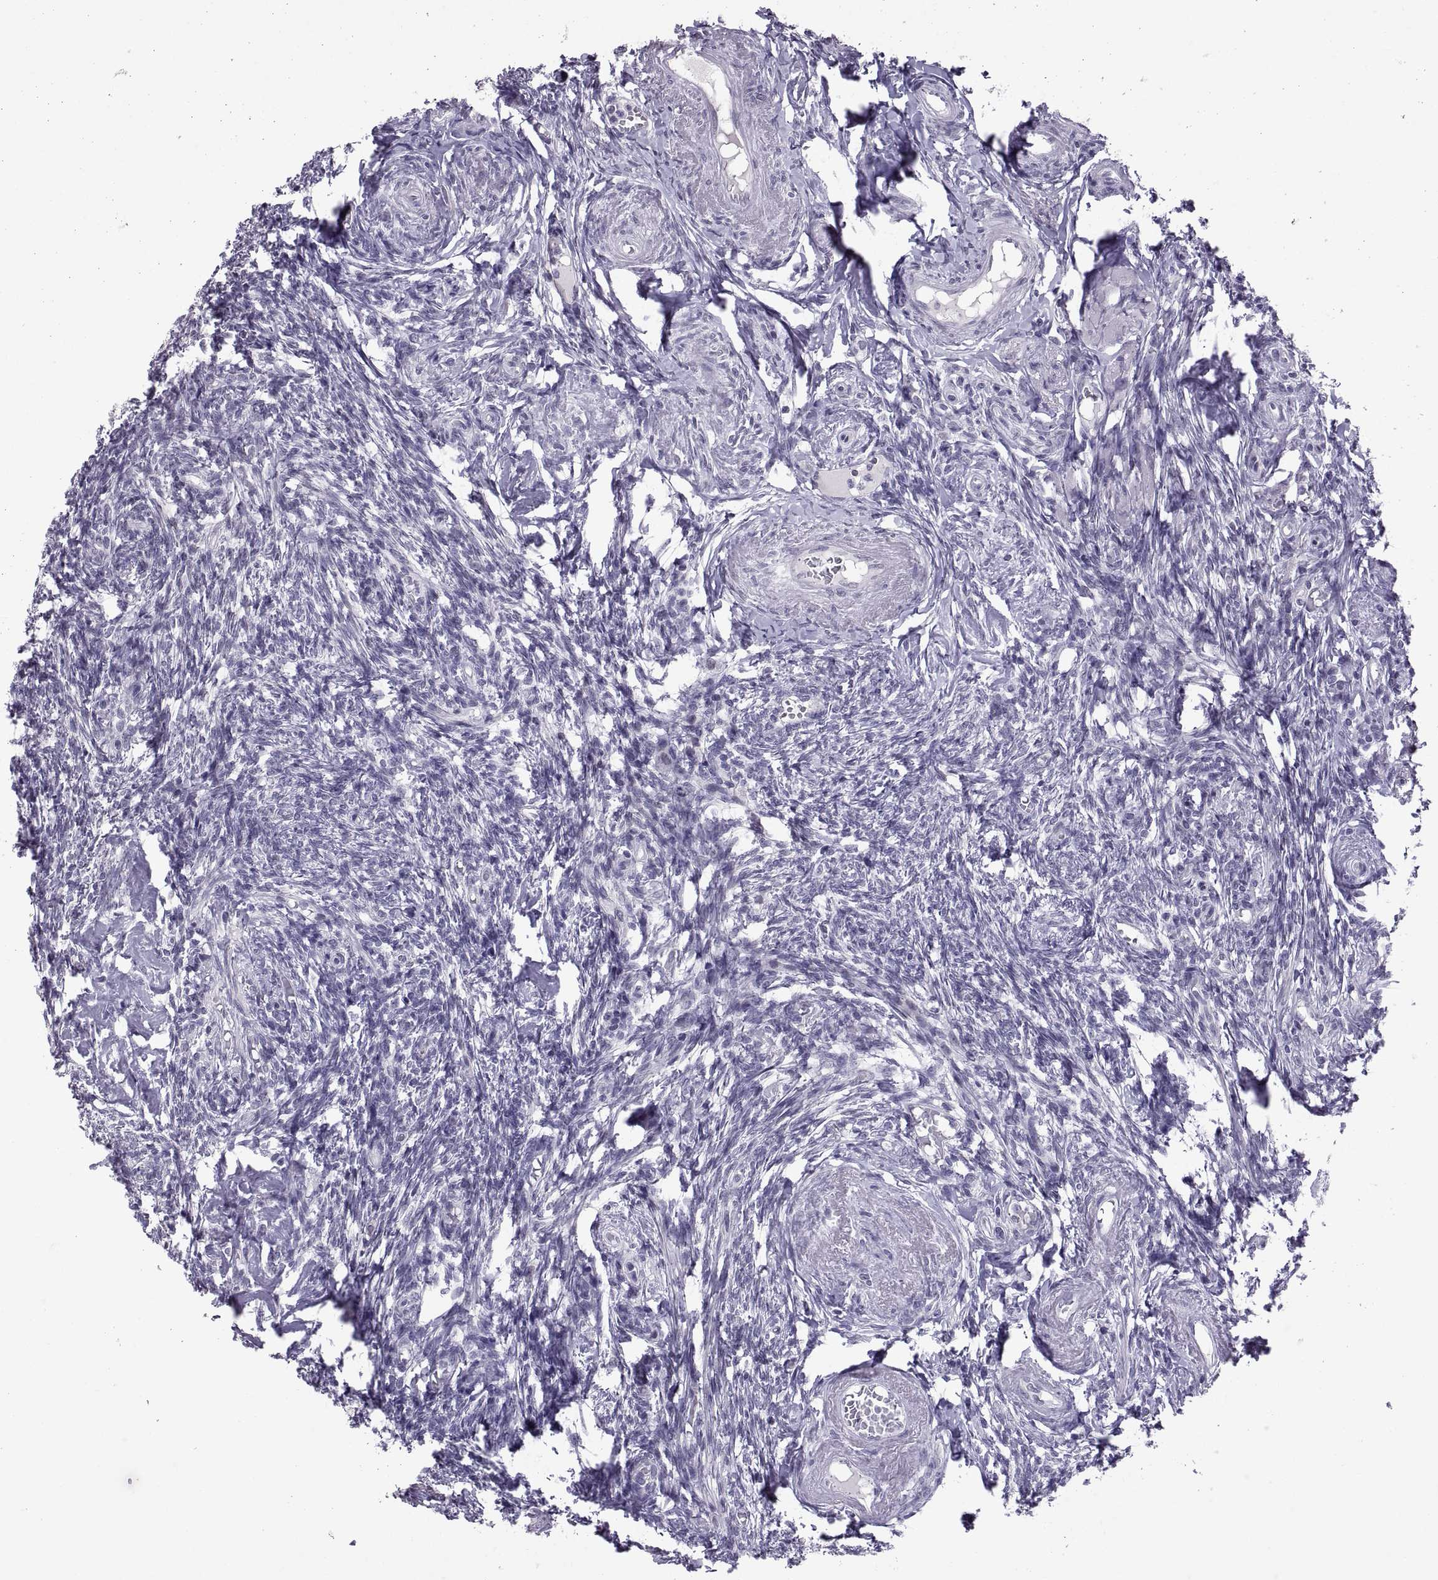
{"staining": {"intensity": "negative", "quantity": "none", "location": "none"}, "tissue": "ovary", "cell_type": "Ovarian stroma cells", "image_type": "normal", "snomed": [{"axis": "morphology", "description": "Normal tissue, NOS"}, {"axis": "topography", "description": "Ovary"}], "caption": "Ovary stained for a protein using IHC exhibits no positivity ovarian stroma cells.", "gene": "KRT77", "patient": {"sex": "female", "age": 72}}